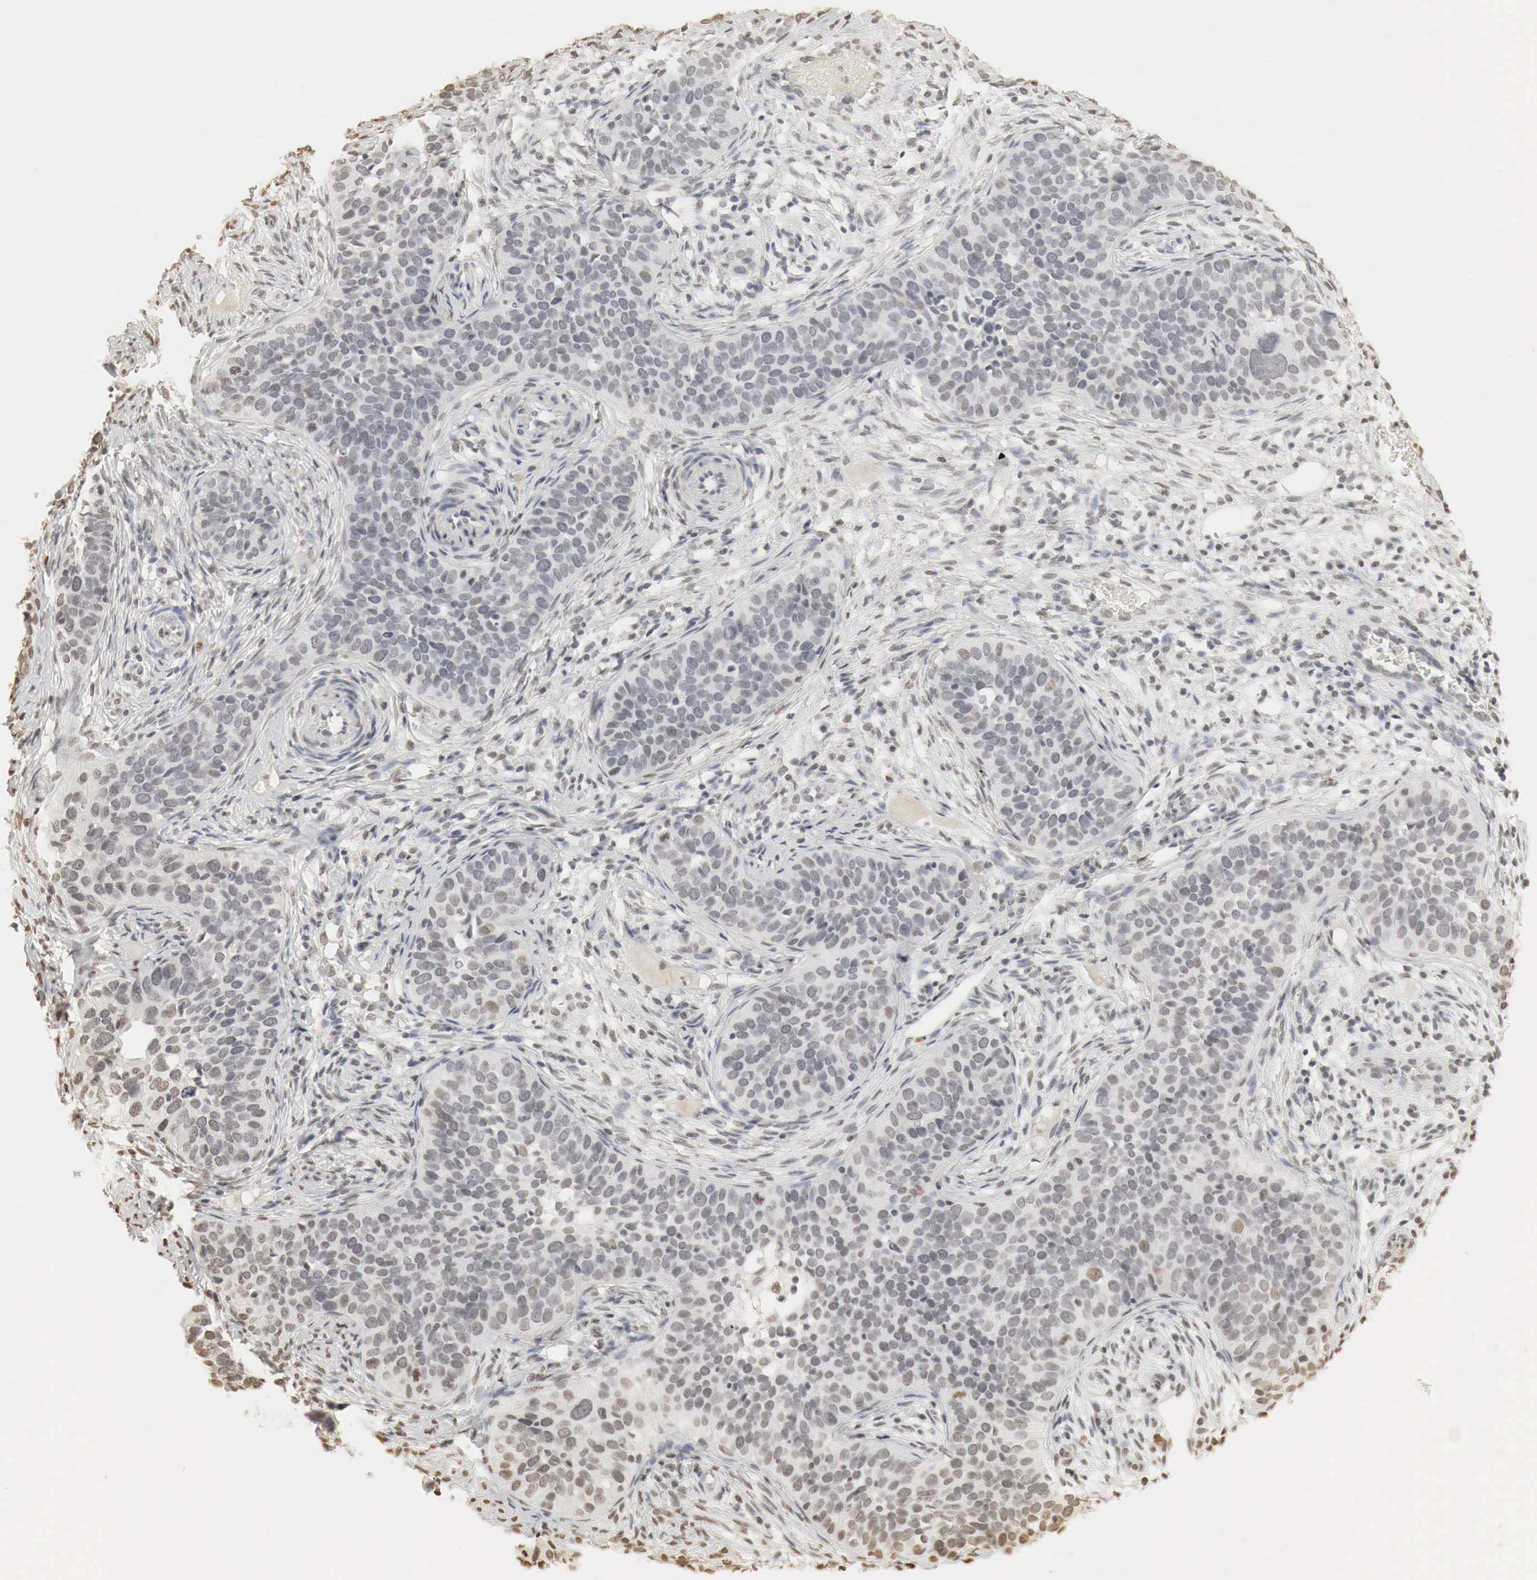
{"staining": {"intensity": "weak", "quantity": "<25%", "location": "nuclear"}, "tissue": "cervical cancer", "cell_type": "Tumor cells", "image_type": "cancer", "snomed": [{"axis": "morphology", "description": "Squamous cell carcinoma, NOS"}, {"axis": "topography", "description": "Cervix"}], "caption": "Immunohistochemistry photomicrograph of neoplastic tissue: human cervical squamous cell carcinoma stained with DAB exhibits no significant protein staining in tumor cells. (DAB IHC visualized using brightfield microscopy, high magnification).", "gene": "ERBB4", "patient": {"sex": "female", "age": 31}}